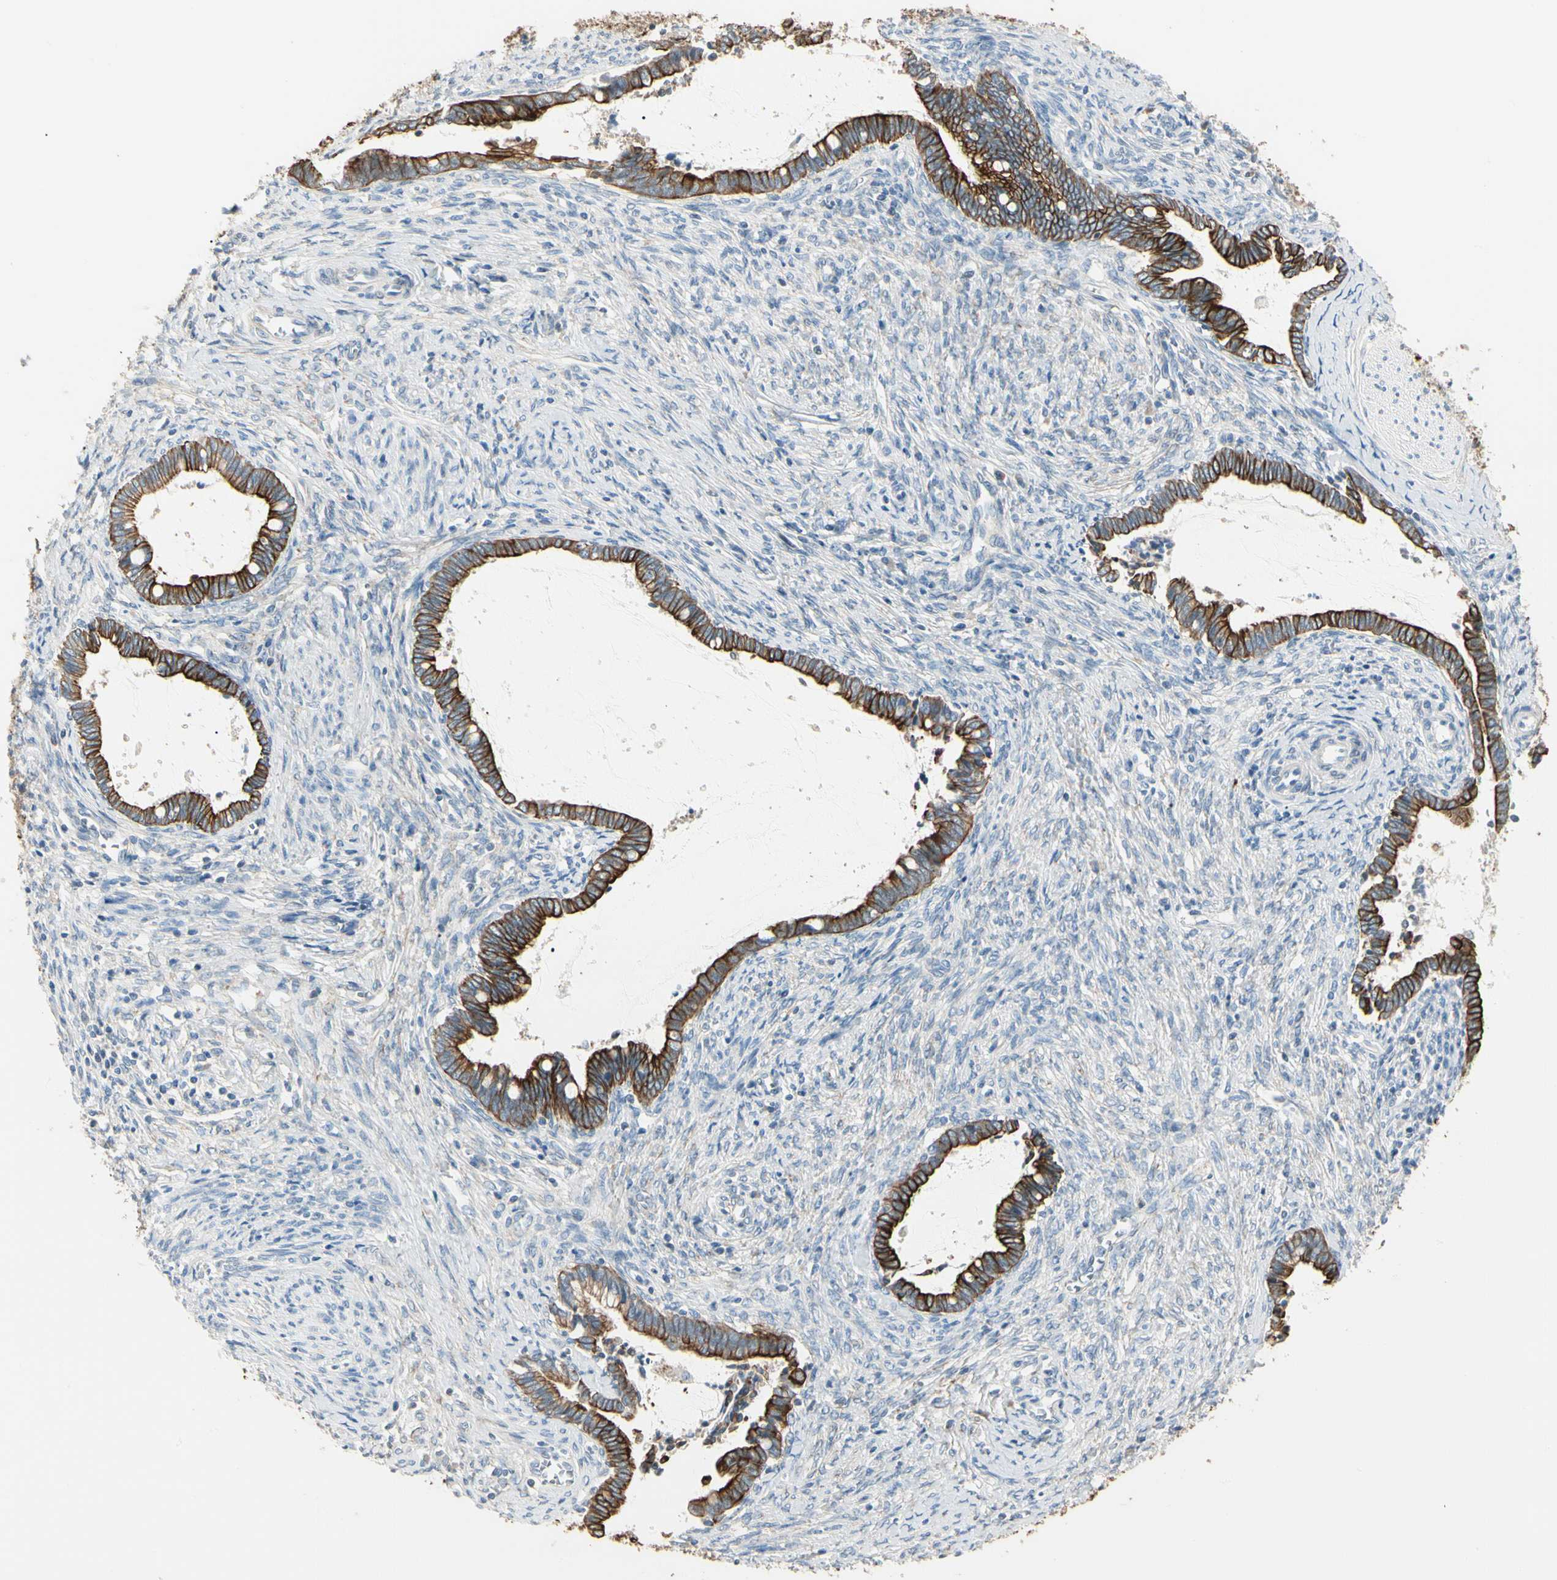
{"staining": {"intensity": "strong", "quantity": ">75%", "location": "cytoplasmic/membranous"}, "tissue": "cervical cancer", "cell_type": "Tumor cells", "image_type": "cancer", "snomed": [{"axis": "morphology", "description": "Adenocarcinoma, NOS"}, {"axis": "topography", "description": "Cervix"}], "caption": "A brown stain shows strong cytoplasmic/membranous staining of a protein in cervical cancer tumor cells. The staining is performed using DAB brown chromogen to label protein expression. The nuclei are counter-stained blue using hematoxylin.", "gene": "DUSP12", "patient": {"sex": "female", "age": 44}}